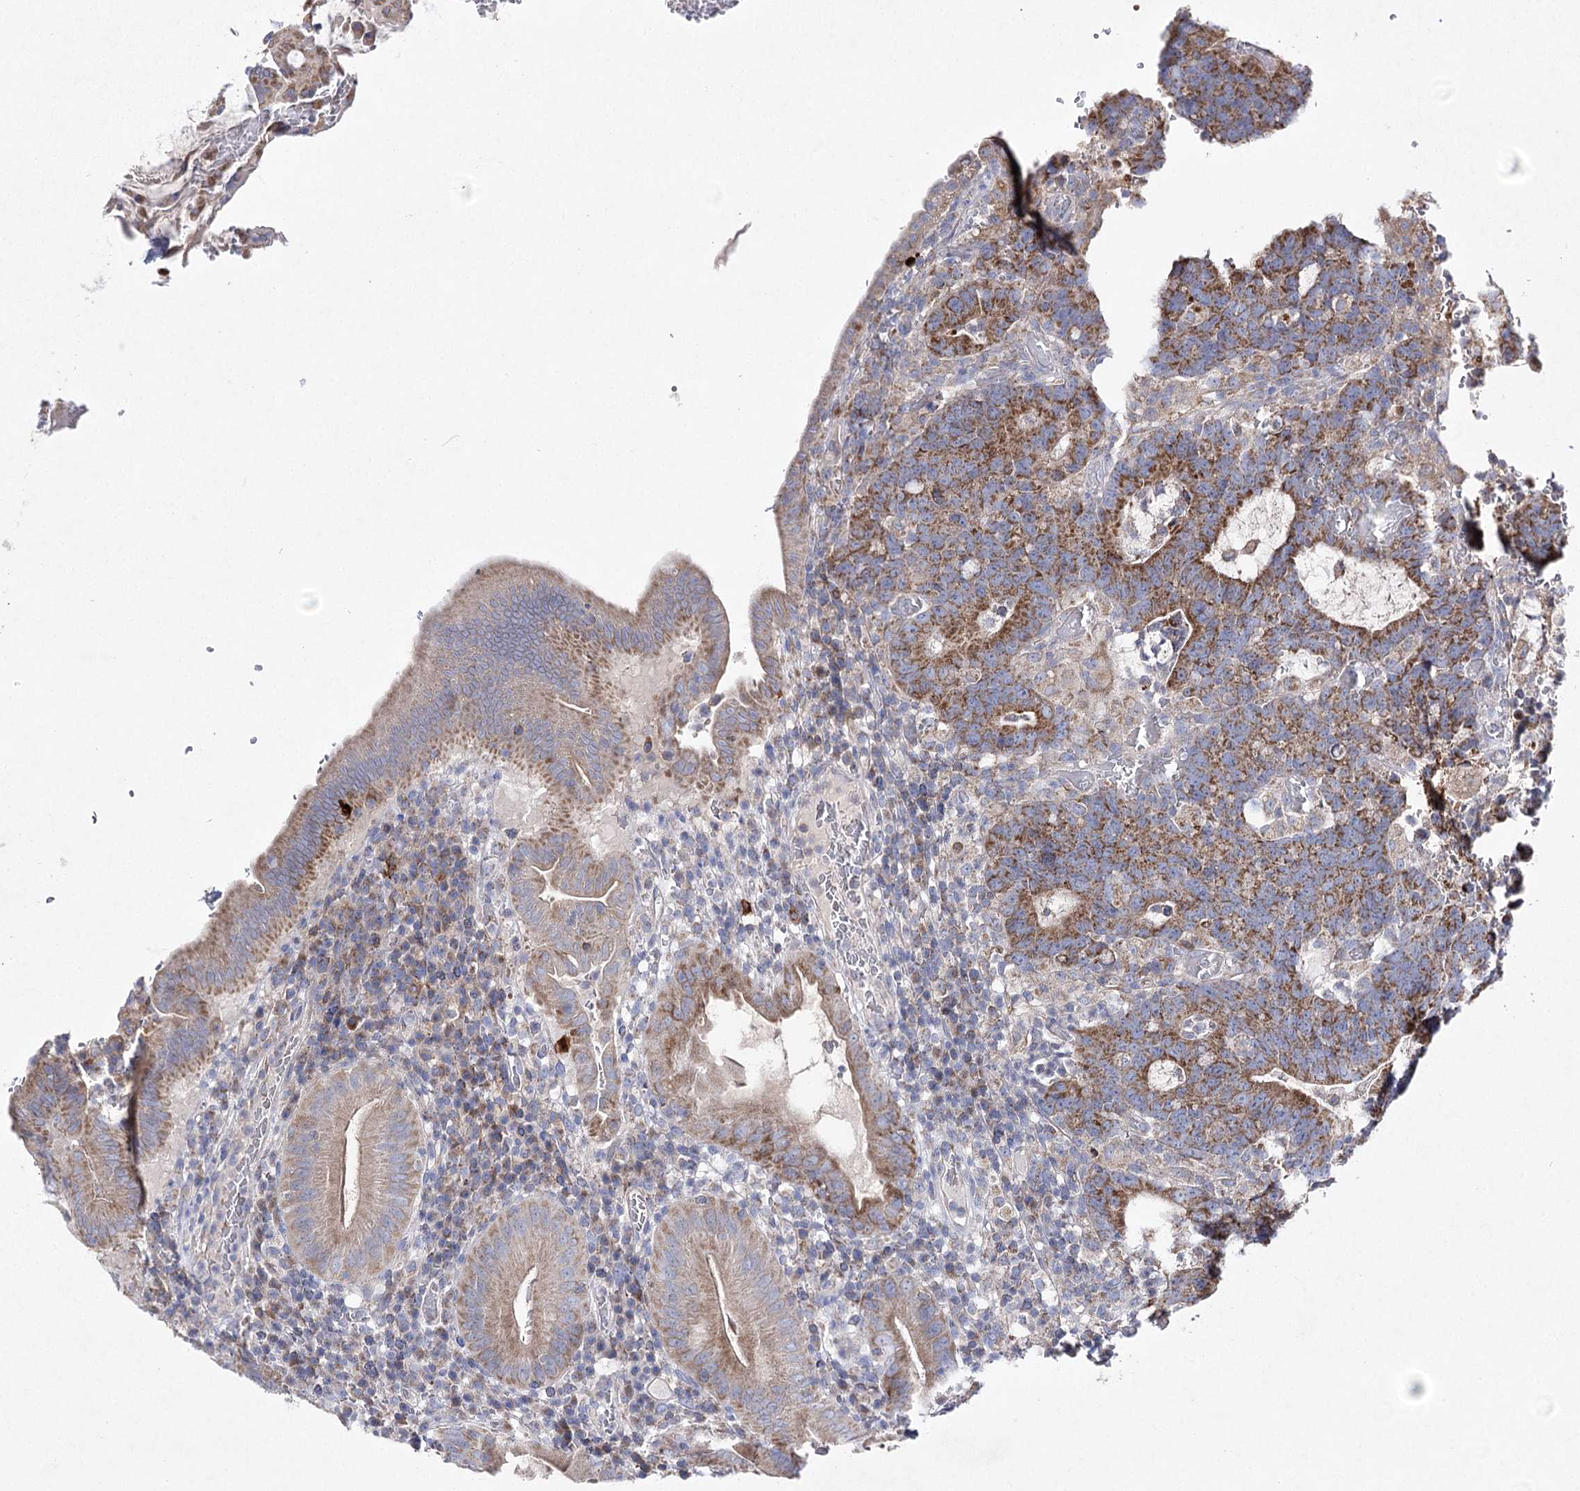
{"staining": {"intensity": "moderate", "quantity": ">75%", "location": "cytoplasmic/membranous"}, "tissue": "colorectal cancer", "cell_type": "Tumor cells", "image_type": "cancer", "snomed": [{"axis": "morphology", "description": "Normal tissue, NOS"}, {"axis": "morphology", "description": "Adenocarcinoma, NOS"}, {"axis": "topography", "description": "Colon"}], "caption": "Human colorectal cancer (adenocarcinoma) stained for a protein (brown) demonstrates moderate cytoplasmic/membranous positive expression in approximately >75% of tumor cells.", "gene": "COX15", "patient": {"sex": "female", "age": 75}}